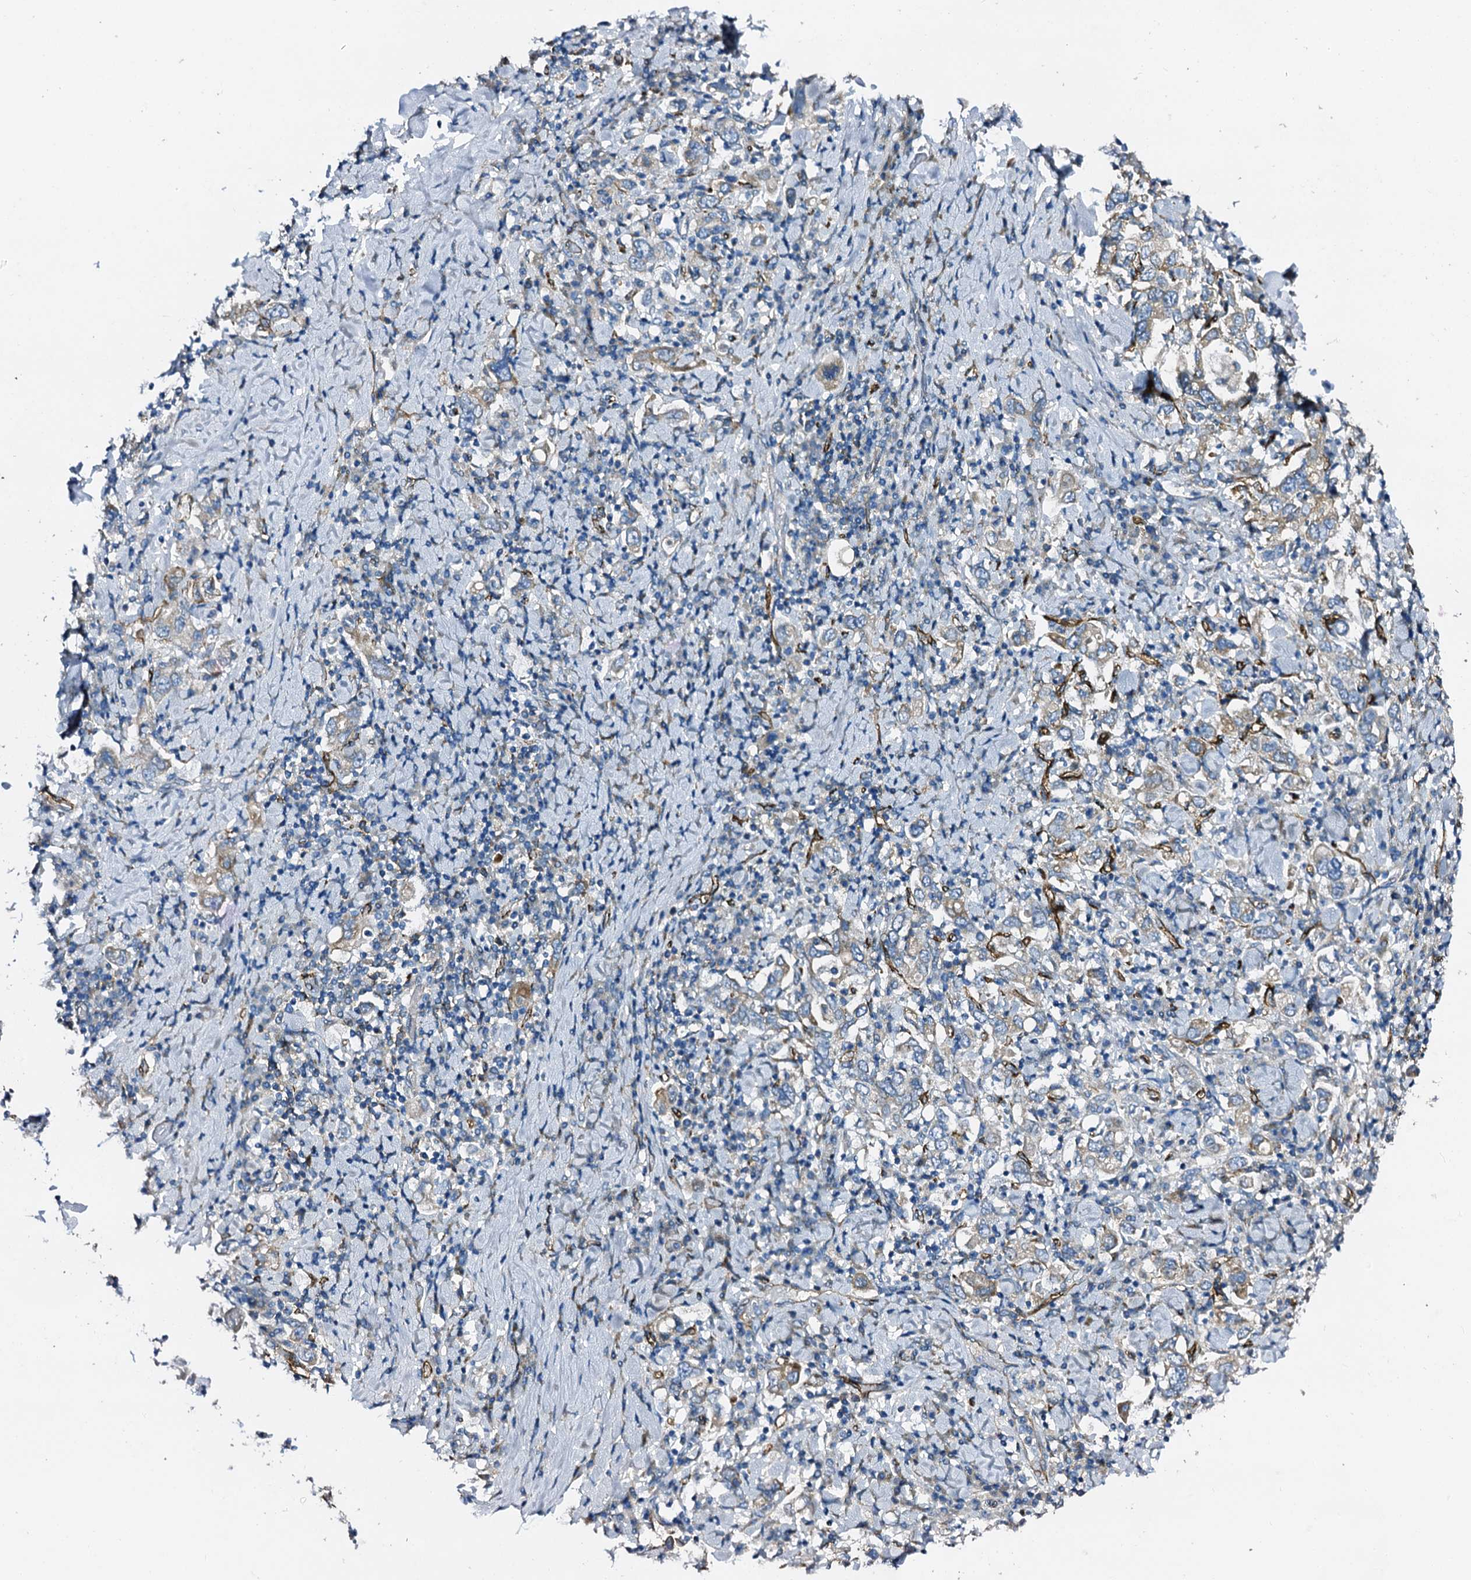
{"staining": {"intensity": "weak", "quantity": "<25%", "location": "cytoplasmic/membranous"}, "tissue": "stomach cancer", "cell_type": "Tumor cells", "image_type": "cancer", "snomed": [{"axis": "morphology", "description": "Adenocarcinoma, NOS"}, {"axis": "topography", "description": "Stomach, upper"}], "caption": "The photomicrograph demonstrates no staining of tumor cells in adenocarcinoma (stomach).", "gene": "DBX1", "patient": {"sex": "male", "age": 62}}